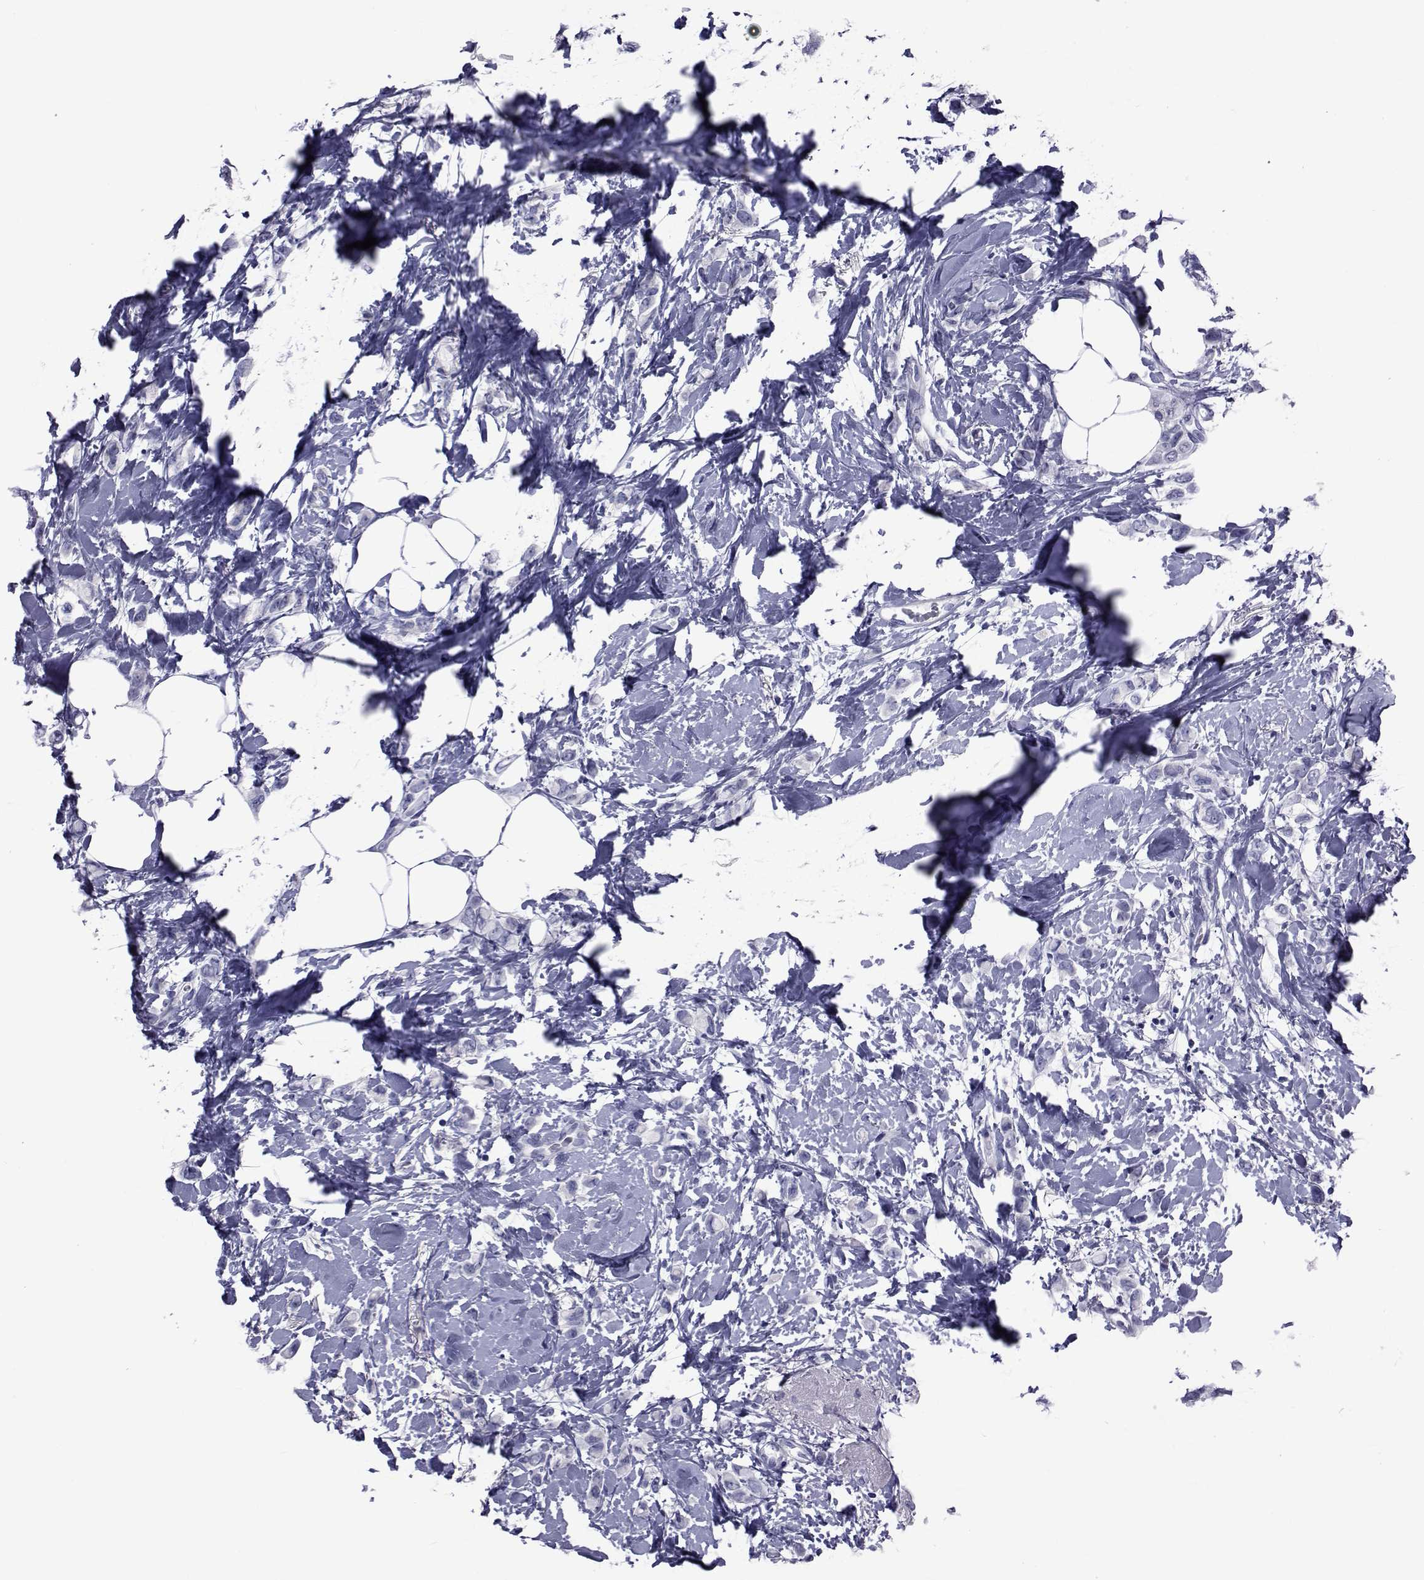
{"staining": {"intensity": "negative", "quantity": "none", "location": "none"}, "tissue": "breast cancer", "cell_type": "Tumor cells", "image_type": "cancer", "snomed": [{"axis": "morphology", "description": "Lobular carcinoma"}, {"axis": "topography", "description": "Breast"}], "caption": "Tumor cells show no significant protein positivity in lobular carcinoma (breast).", "gene": "GKAP1", "patient": {"sex": "female", "age": 66}}